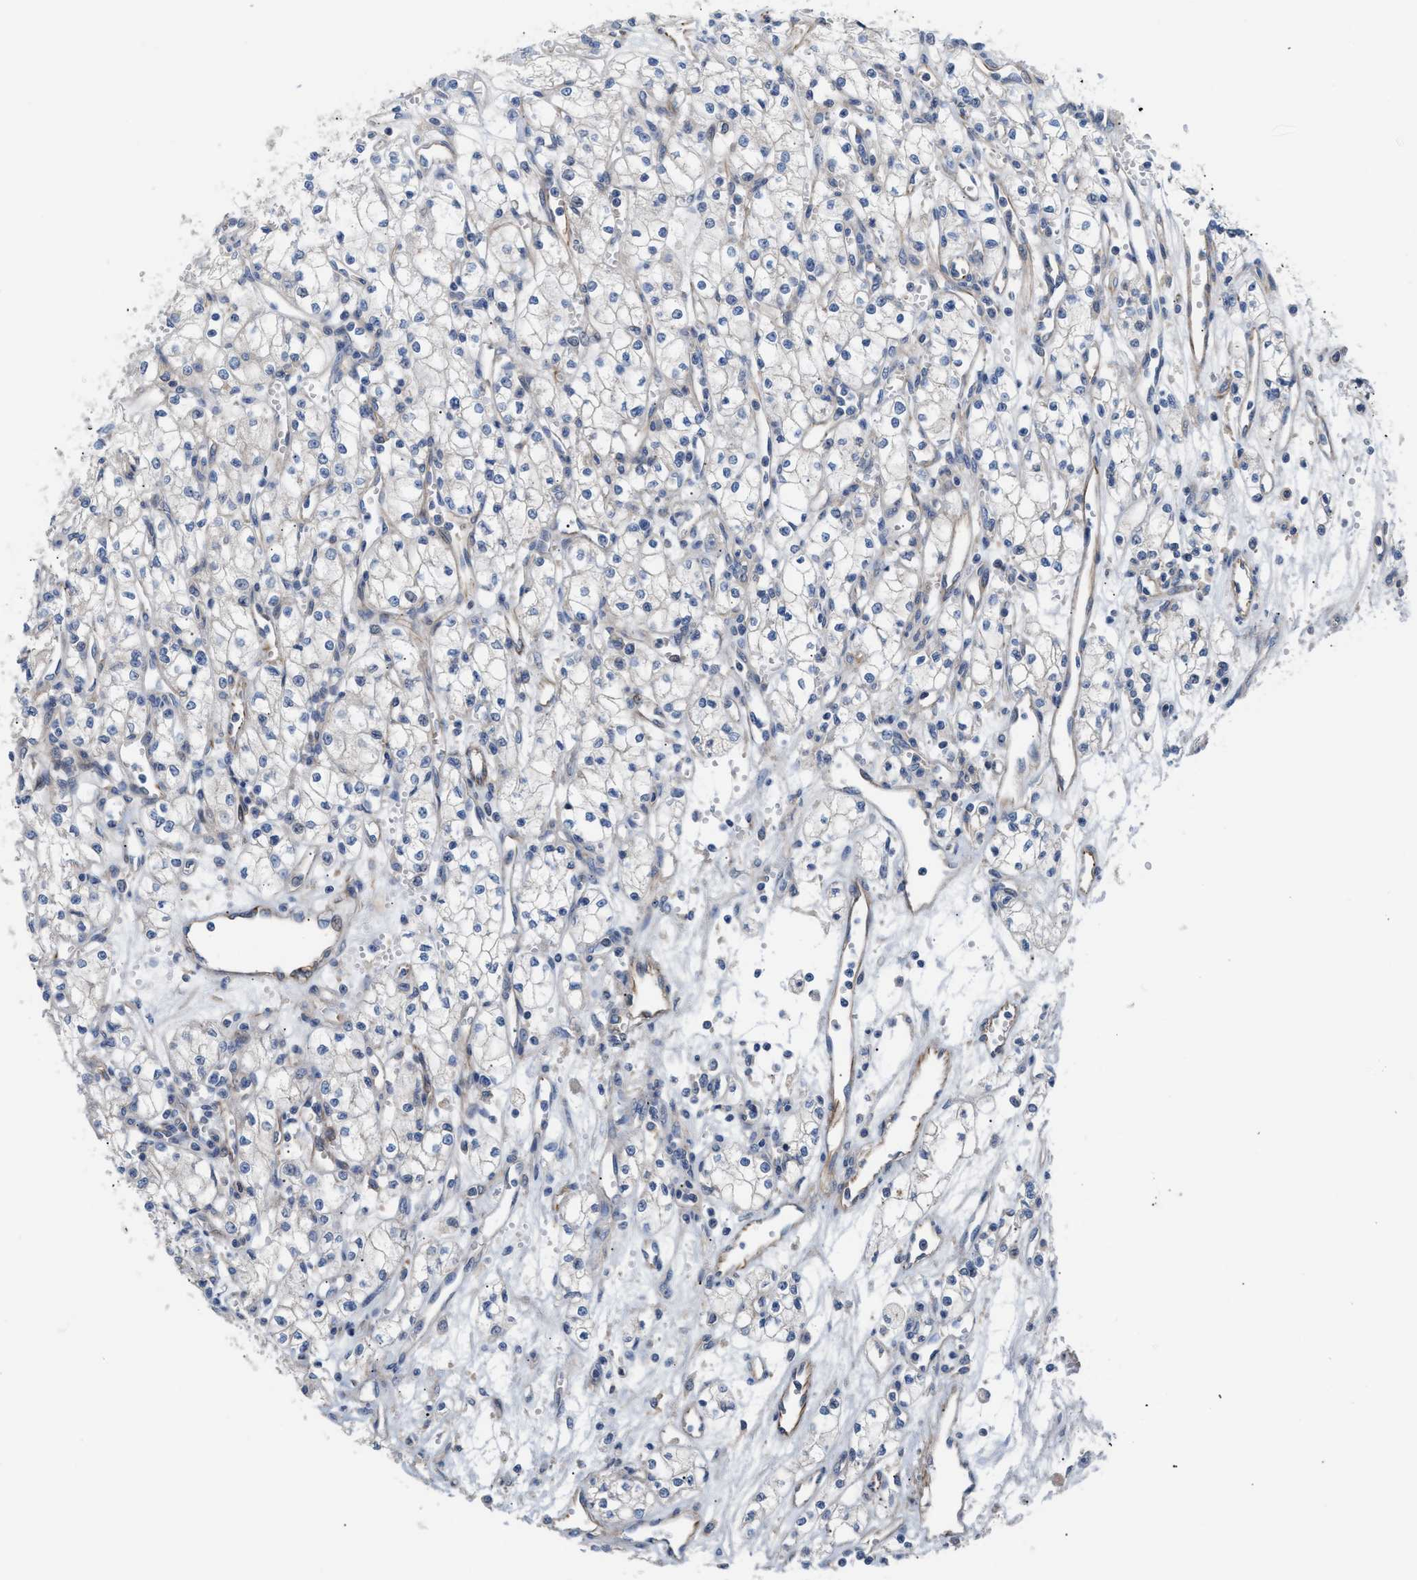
{"staining": {"intensity": "negative", "quantity": "none", "location": "none"}, "tissue": "renal cancer", "cell_type": "Tumor cells", "image_type": "cancer", "snomed": [{"axis": "morphology", "description": "Adenocarcinoma, NOS"}, {"axis": "topography", "description": "Kidney"}], "caption": "There is no significant positivity in tumor cells of renal cancer.", "gene": "TFPI", "patient": {"sex": "male", "age": 59}}